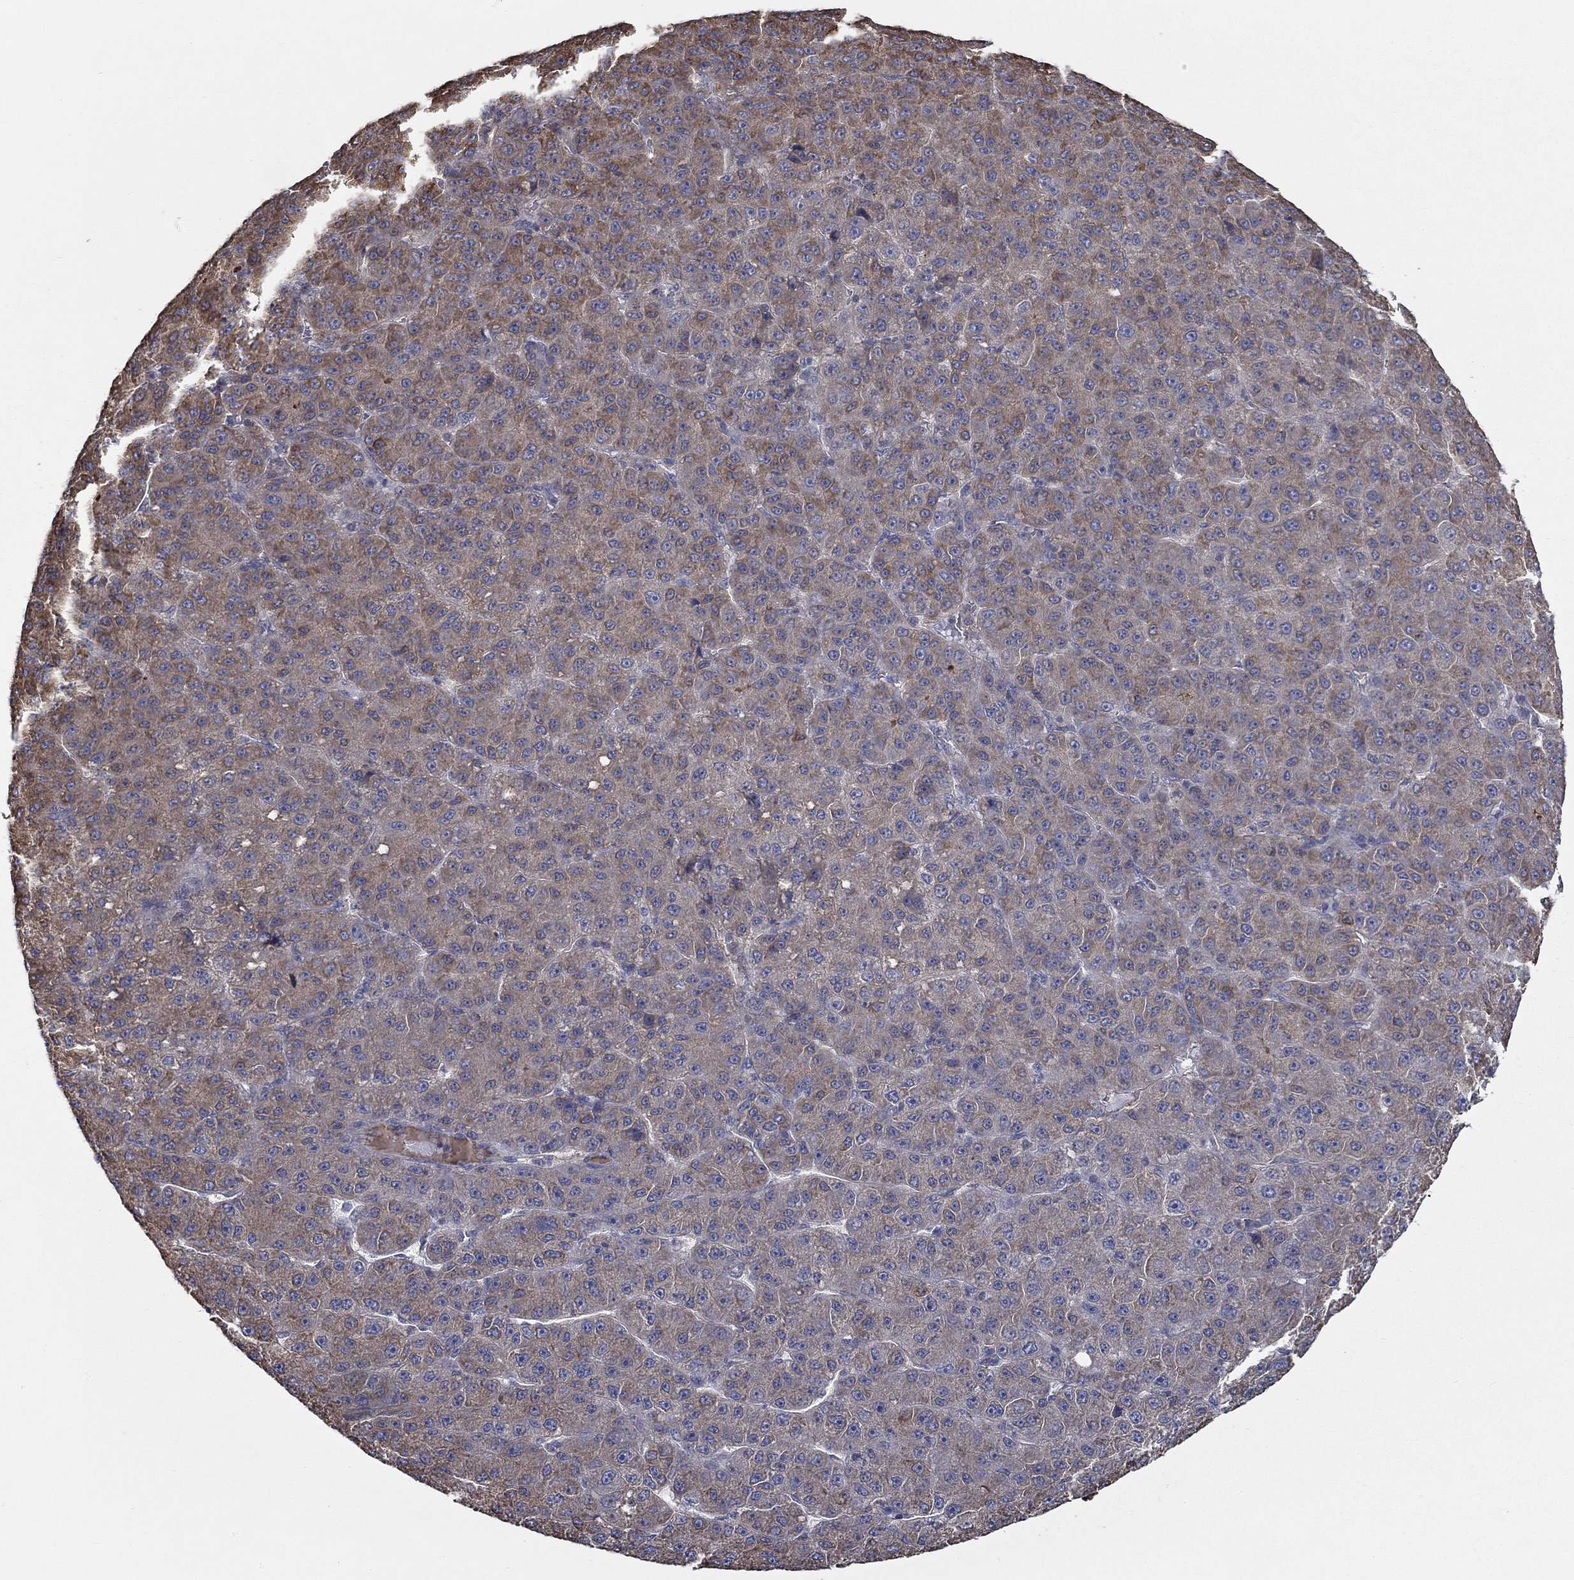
{"staining": {"intensity": "moderate", "quantity": ">75%", "location": "cytoplasmic/membranous"}, "tissue": "liver cancer", "cell_type": "Tumor cells", "image_type": "cancer", "snomed": [{"axis": "morphology", "description": "Carcinoma, Hepatocellular, NOS"}, {"axis": "topography", "description": "Liver"}], "caption": "Immunohistochemical staining of liver cancer exhibits medium levels of moderate cytoplasmic/membranous protein positivity in about >75% of tumor cells. (IHC, brightfield microscopy, high magnification).", "gene": "IL10", "patient": {"sex": "male", "age": 67}}